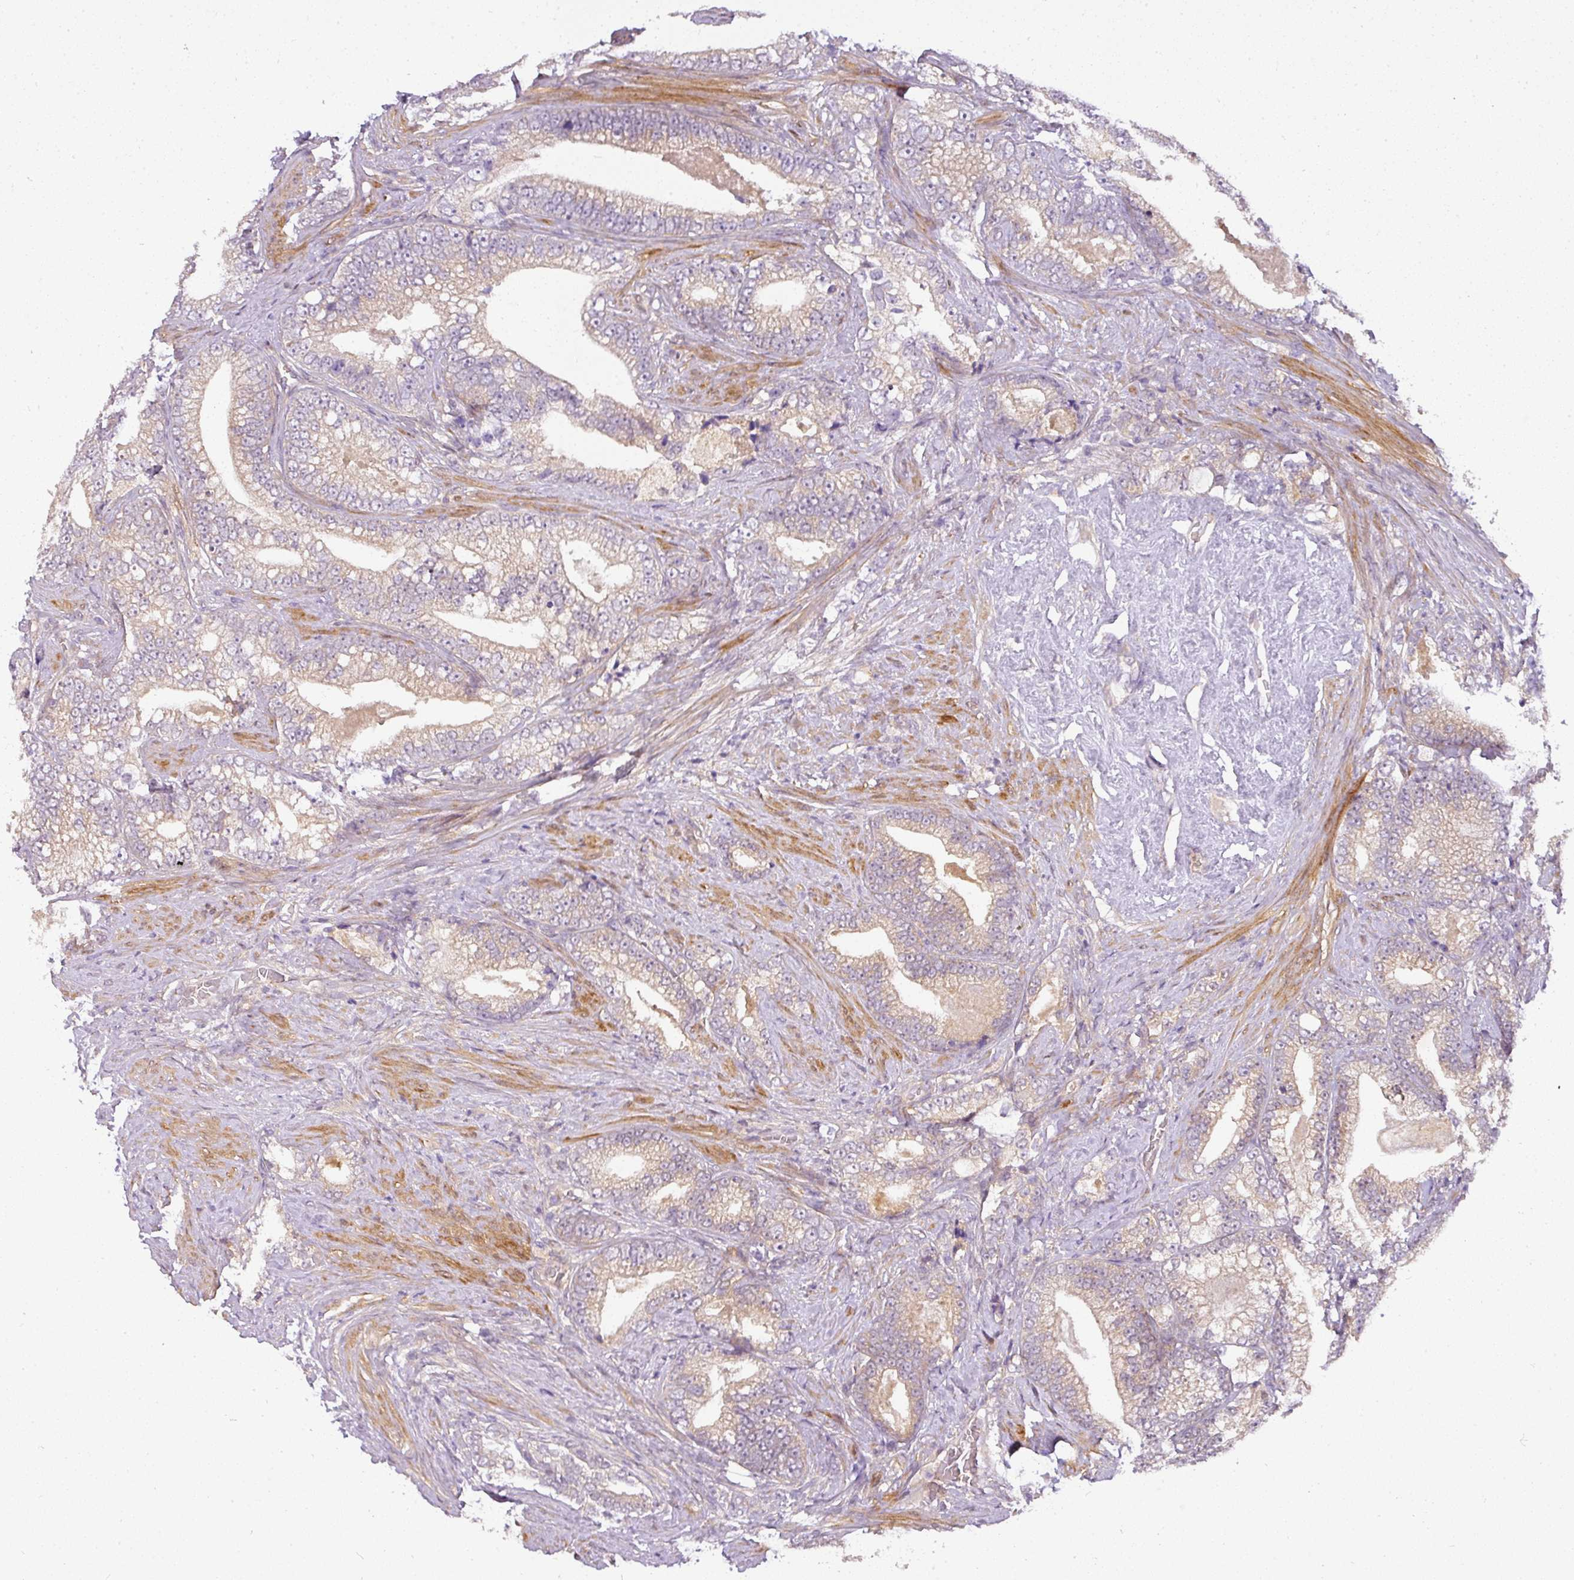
{"staining": {"intensity": "weak", "quantity": "25%-75%", "location": "cytoplasmic/membranous"}, "tissue": "prostate cancer", "cell_type": "Tumor cells", "image_type": "cancer", "snomed": [{"axis": "morphology", "description": "Adenocarcinoma, High grade"}, {"axis": "topography", "description": "Prostate and seminal vesicle, NOS"}], "caption": "This is an image of immunohistochemistry staining of high-grade adenocarcinoma (prostate), which shows weak expression in the cytoplasmic/membranous of tumor cells.", "gene": "ADH5", "patient": {"sex": "male", "age": 67}}